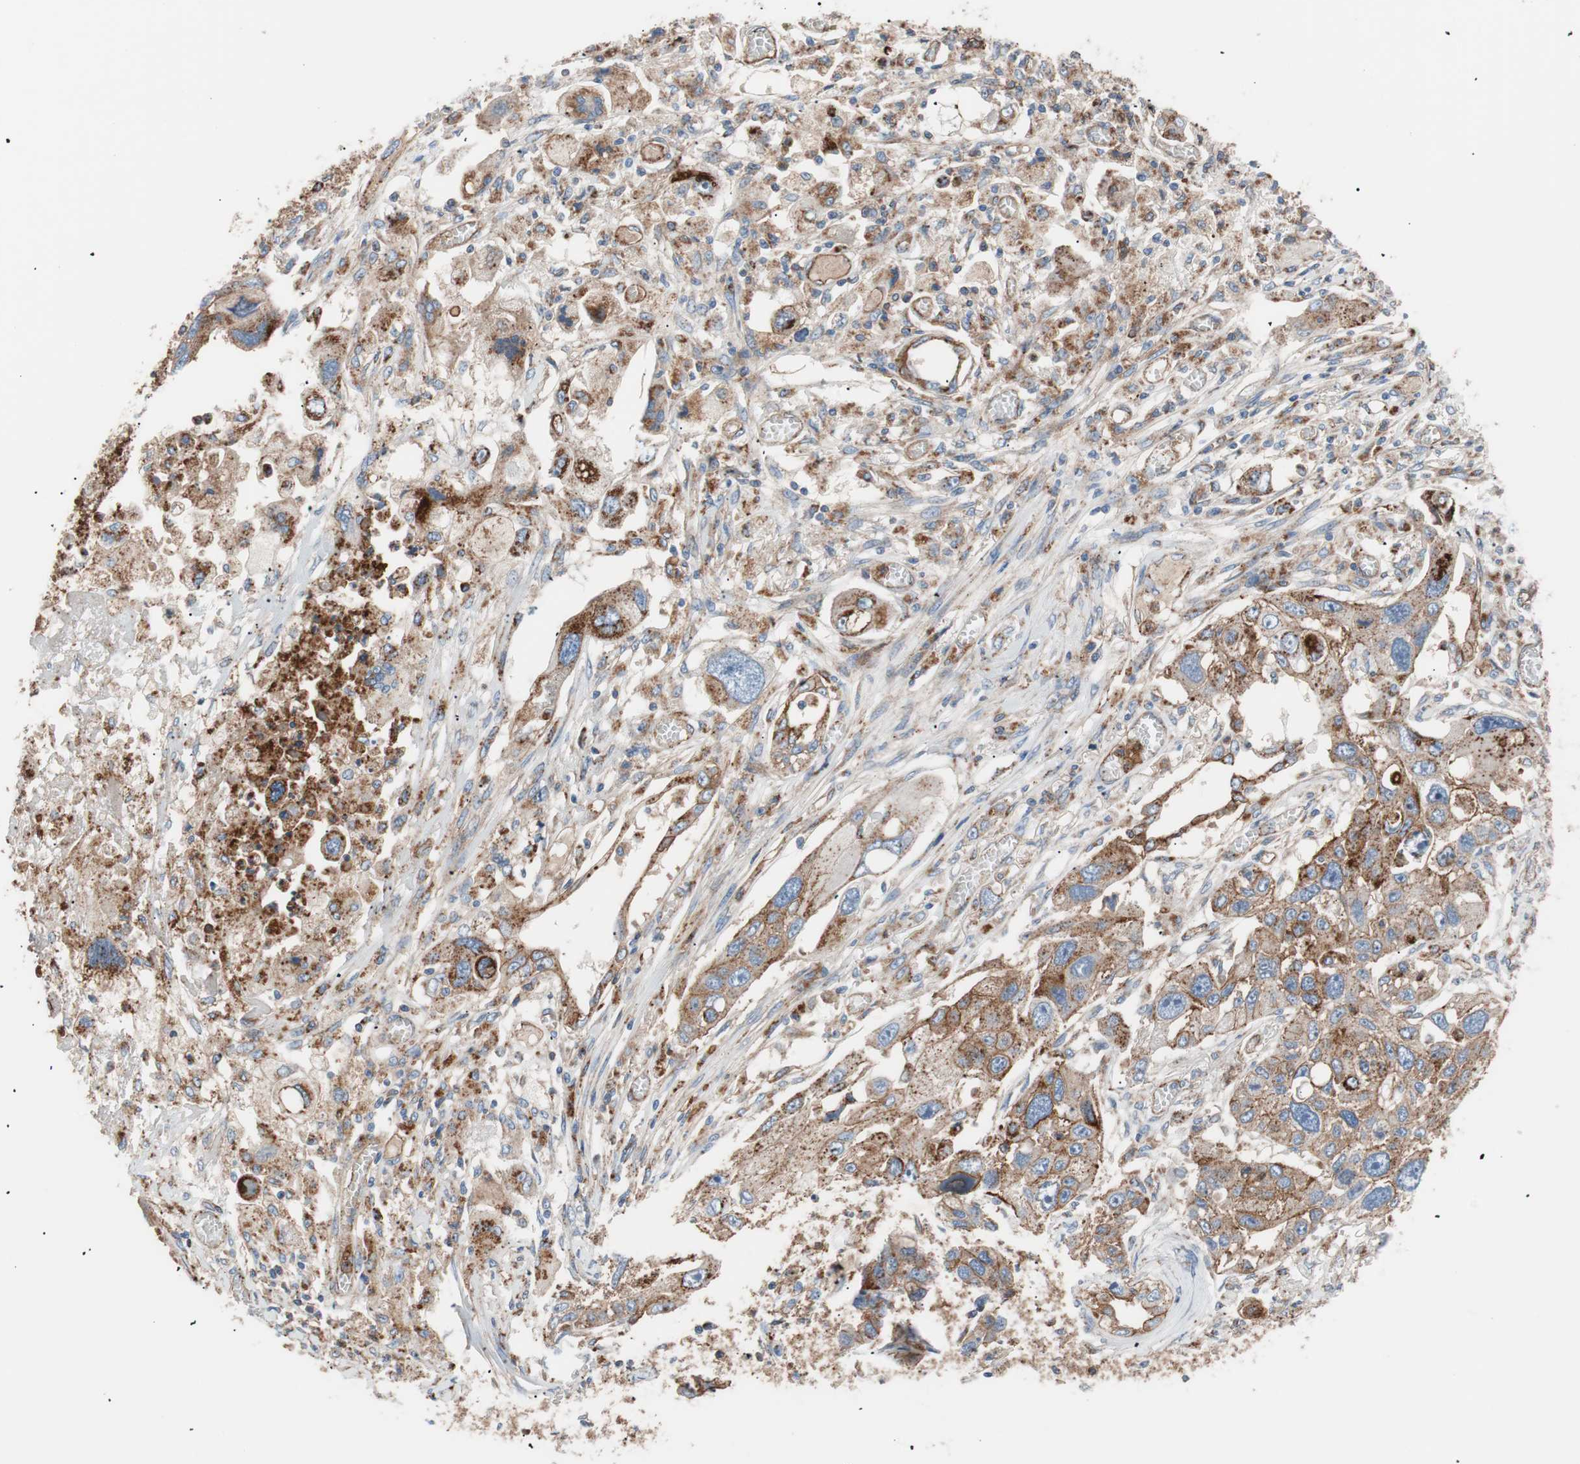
{"staining": {"intensity": "moderate", "quantity": ">75%", "location": "cytoplasmic/membranous"}, "tissue": "lung cancer", "cell_type": "Tumor cells", "image_type": "cancer", "snomed": [{"axis": "morphology", "description": "Squamous cell carcinoma, NOS"}, {"axis": "topography", "description": "Lung"}], "caption": "Immunohistochemical staining of human squamous cell carcinoma (lung) shows medium levels of moderate cytoplasmic/membranous protein expression in approximately >75% of tumor cells.", "gene": "FLOT2", "patient": {"sex": "male", "age": 71}}